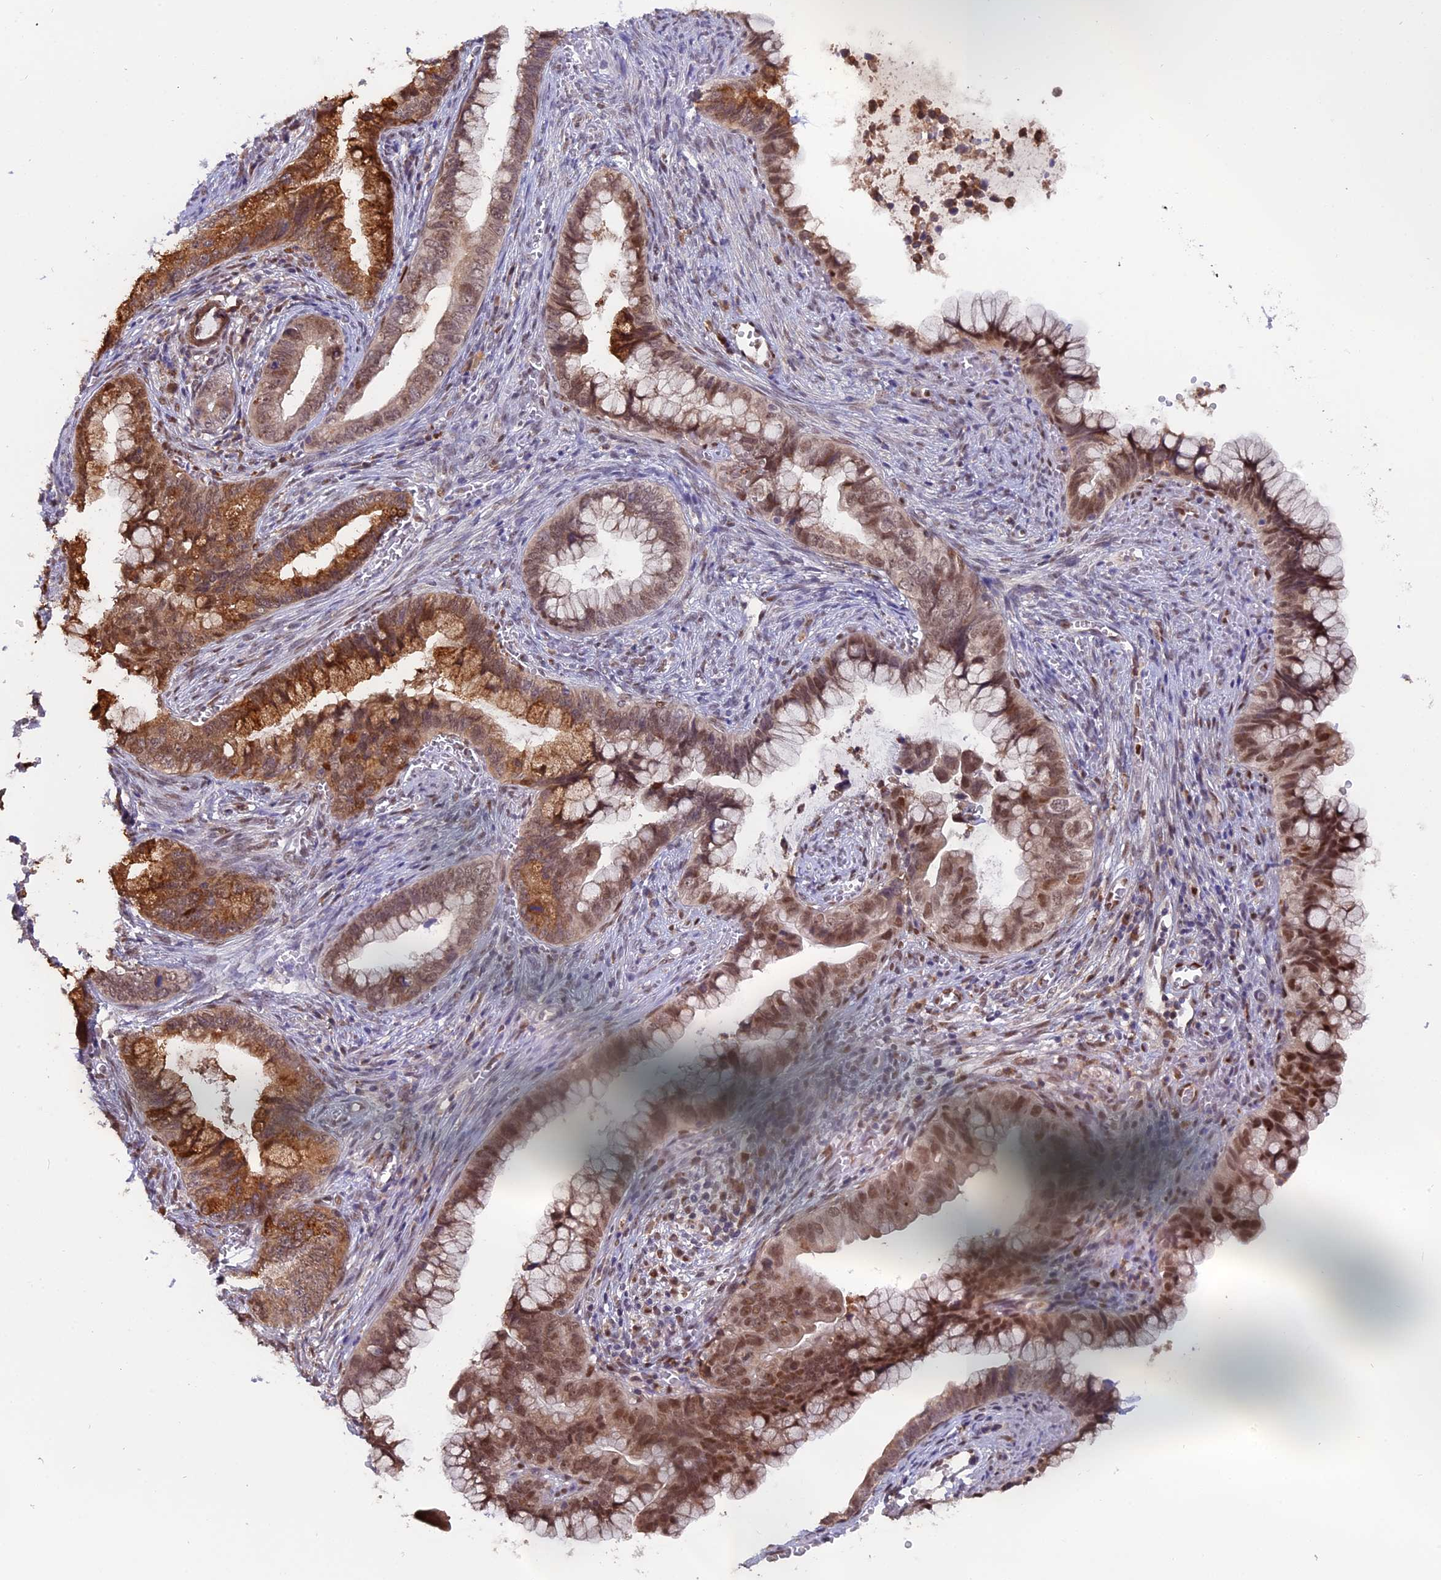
{"staining": {"intensity": "moderate", "quantity": ">75%", "location": "cytoplasmic/membranous,nuclear"}, "tissue": "cervical cancer", "cell_type": "Tumor cells", "image_type": "cancer", "snomed": [{"axis": "morphology", "description": "Adenocarcinoma, NOS"}, {"axis": "topography", "description": "Cervix"}], "caption": "A high-resolution histopathology image shows IHC staining of adenocarcinoma (cervical), which displays moderate cytoplasmic/membranous and nuclear positivity in approximately >75% of tumor cells.", "gene": "FAM118B", "patient": {"sex": "female", "age": 44}}